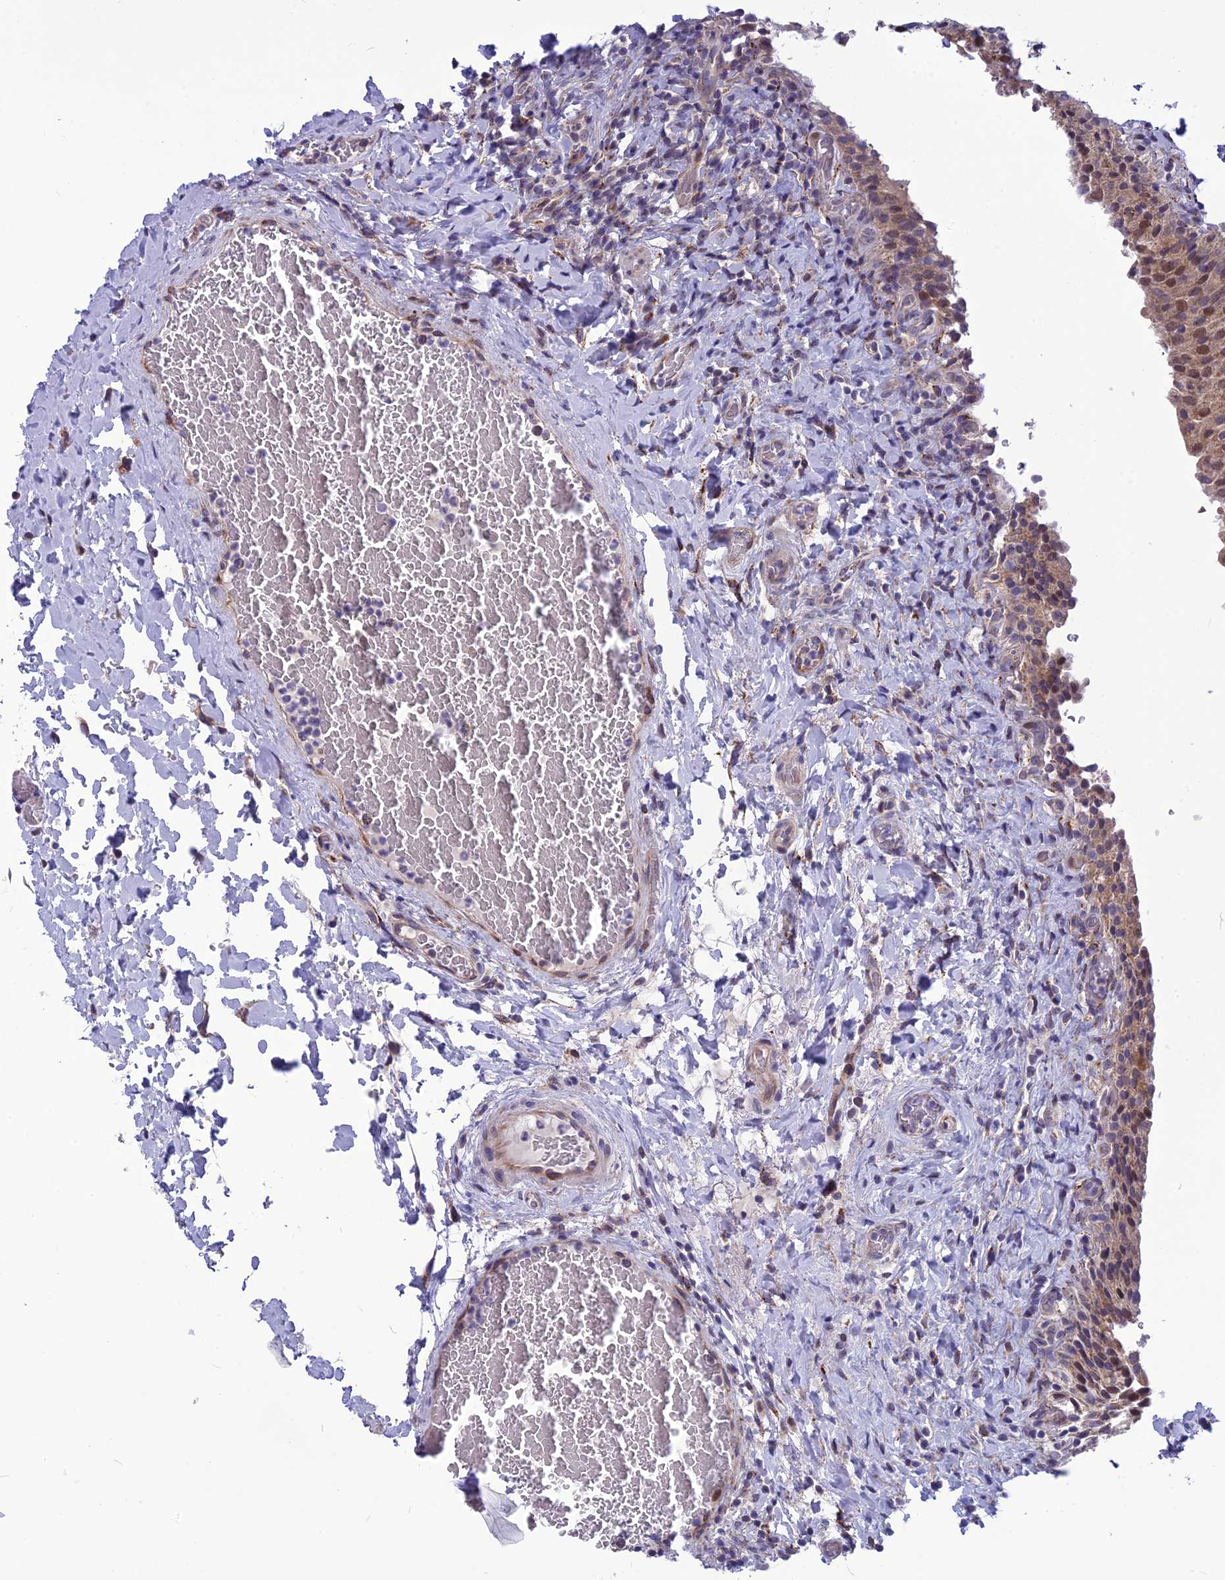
{"staining": {"intensity": "moderate", "quantity": ">75%", "location": "cytoplasmic/membranous"}, "tissue": "urinary bladder", "cell_type": "Urothelial cells", "image_type": "normal", "snomed": [{"axis": "morphology", "description": "Normal tissue, NOS"}, {"axis": "morphology", "description": "Inflammation, NOS"}, {"axis": "topography", "description": "Urinary bladder"}], "caption": "The photomicrograph shows staining of benign urinary bladder, revealing moderate cytoplasmic/membranous protein expression (brown color) within urothelial cells.", "gene": "PSMF1", "patient": {"sex": "male", "age": 64}}